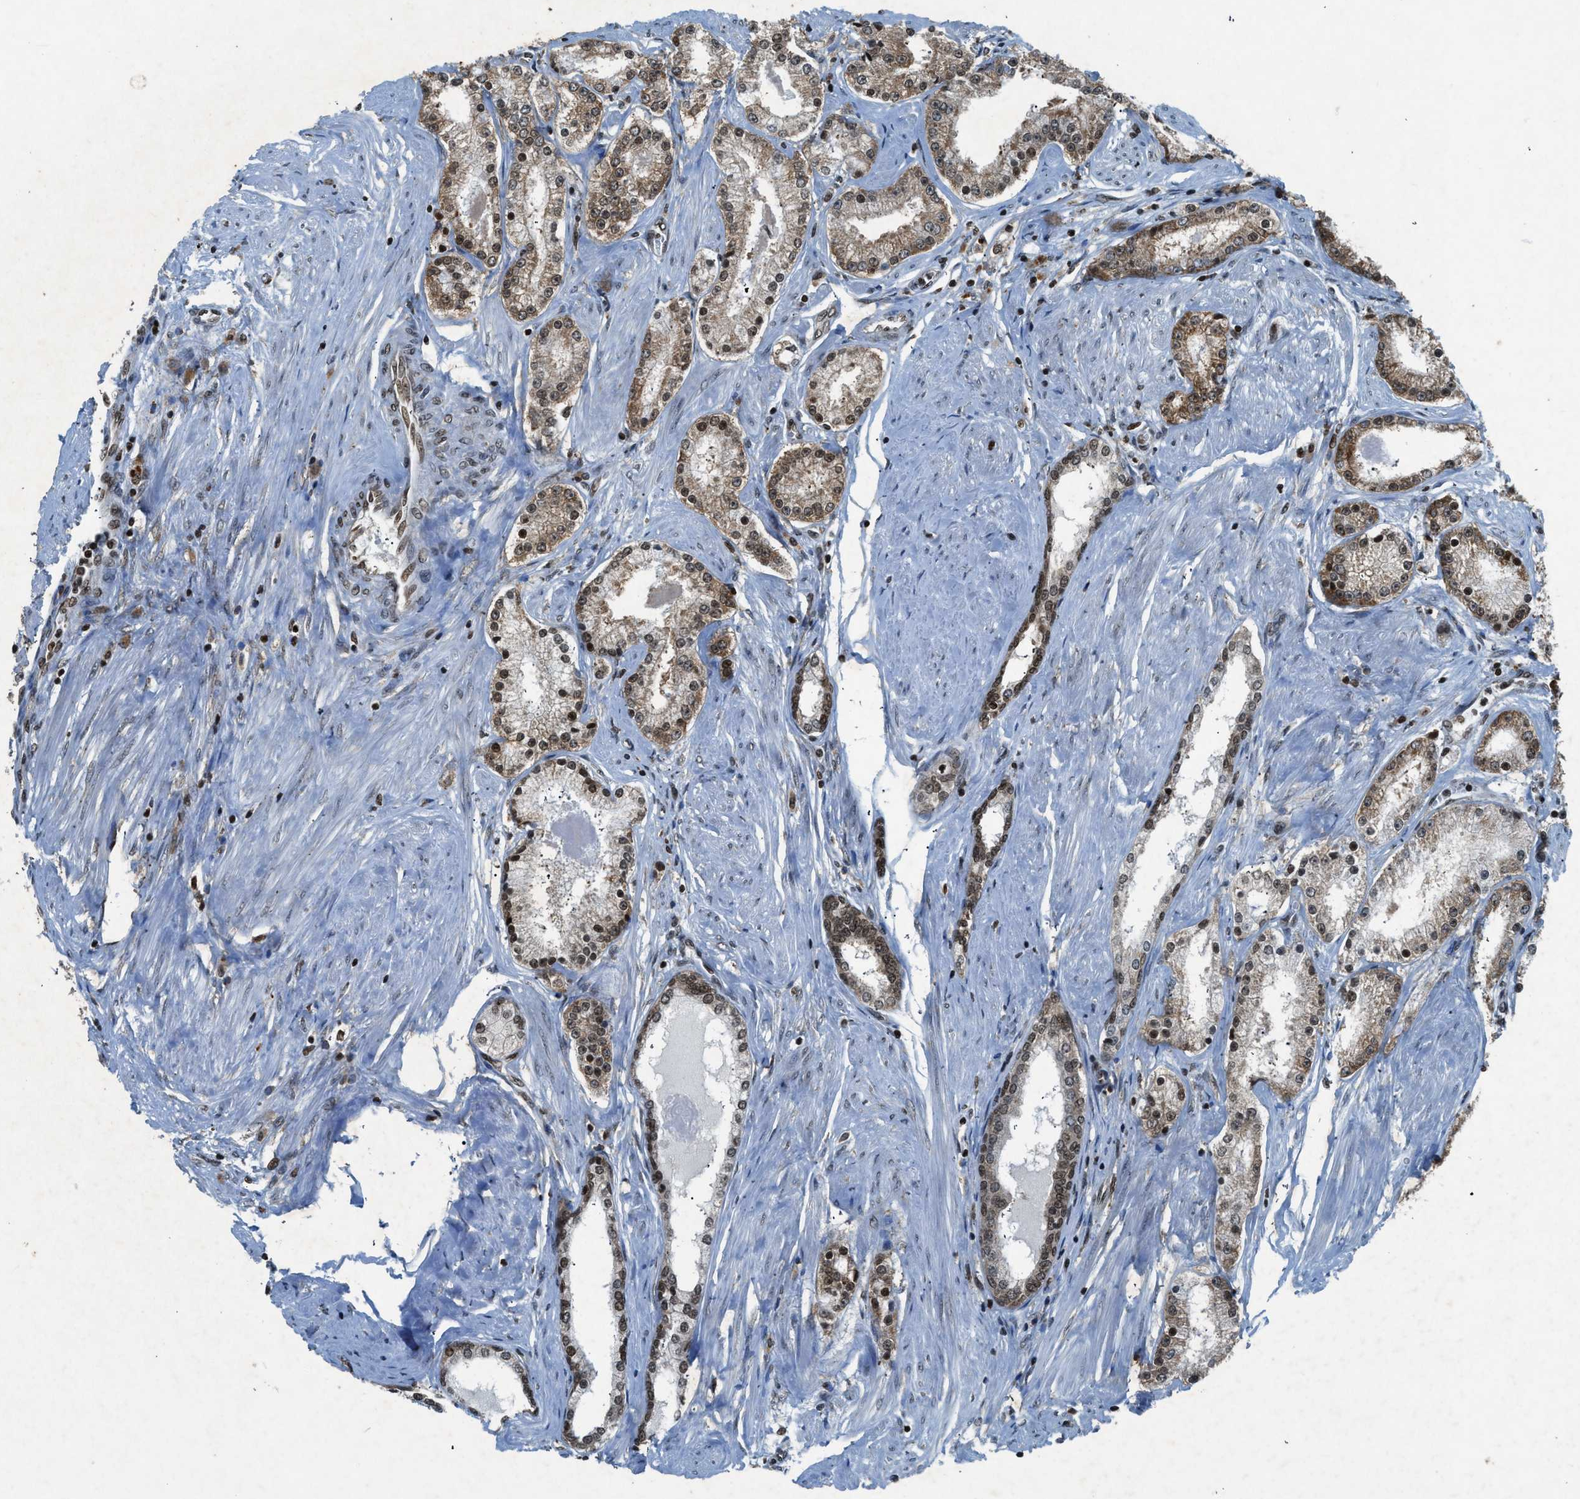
{"staining": {"intensity": "moderate", "quantity": "25%-75%", "location": "nuclear"}, "tissue": "prostate cancer", "cell_type": "Tumor cells", "image_type": "cancer", "snomed": [{"axis": "morphology", "description": "Adenocarcinoma, Low grade"}, {"axis": "topography", "description": "Prostate"}], "caption": "Tumor cells exhibit medium levels of moderate nuclear staining in about 25%-75% of cells in human adenocarcinoma (low-grade) (prostate).", "gene": "NXF1", "patient": {"sex": "male", "age": 63}}